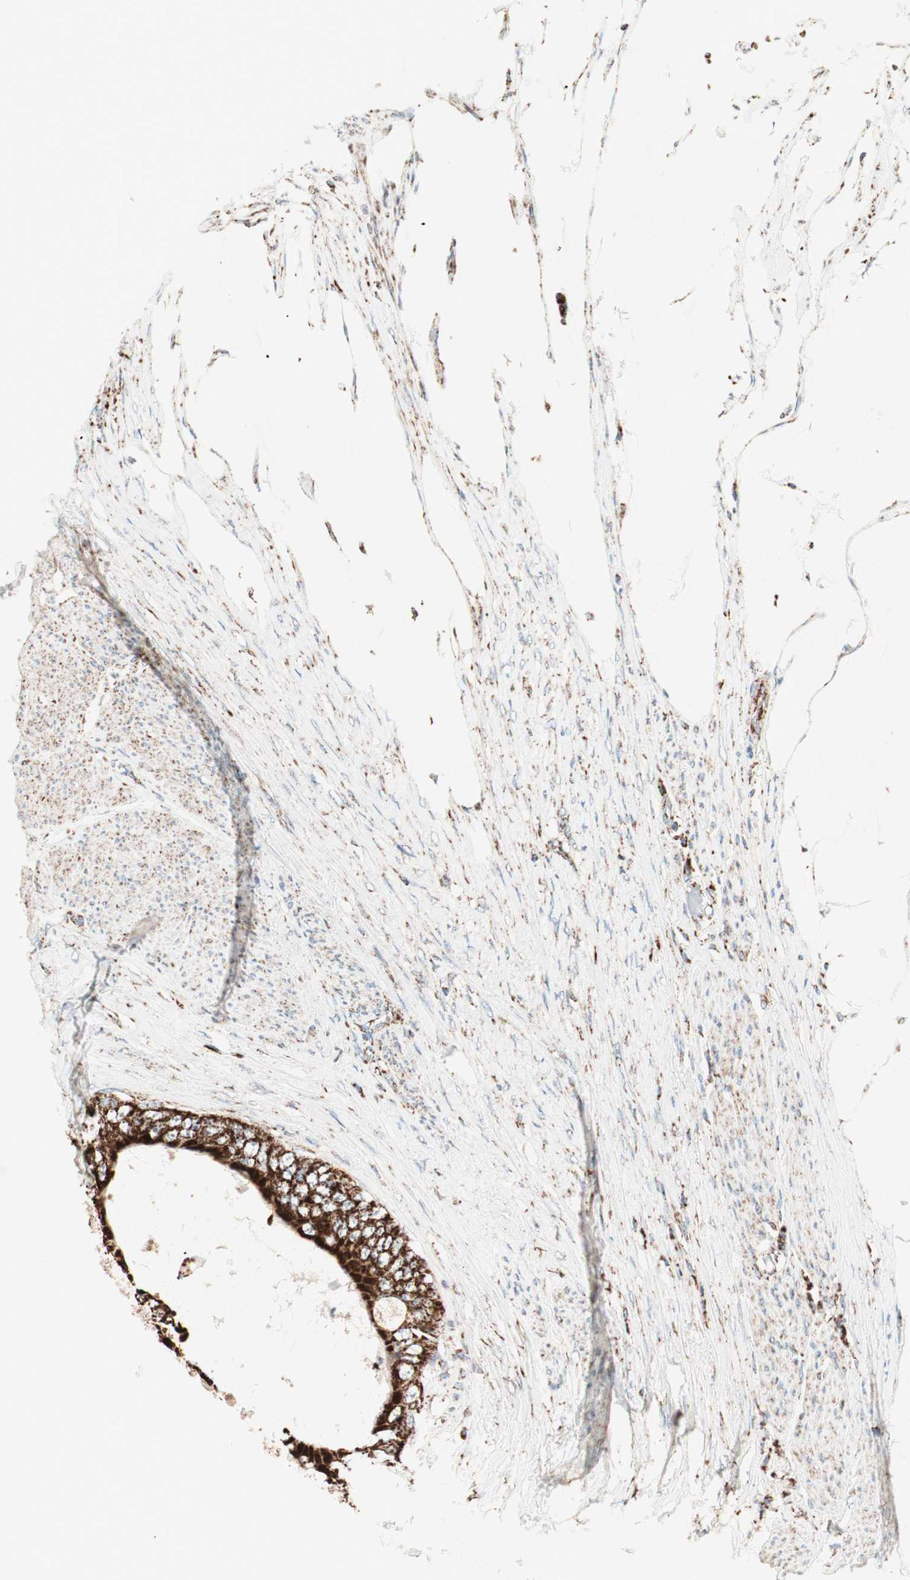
{"staining": {"intensity": "strong", "quantity": ">75%", "location": "cytoplasmic/membranous"}, "tissue": "colorectal cancer", "cell_type": "Tumor cells", "image_type": "cancer", "snomed": [{"axis": "morphology", "description": "Normal tissue, NOS"}, {"axis": "morphology", "description": "Adenocarcinoma, NOS"}, {"axis": "topography", "description": "Rectum"}, {"axis": "topography", "description": "Peripheral nerve tissue"}], "caption": "The histopathology image exhibits immunohistochemical staining of colorectal cancer. There is strong cytoplasmic/membranous staining is seen in about >75% of tumor cells.", "gene": "TOMM22", "patient": {"sex": "female", "age": 77}}